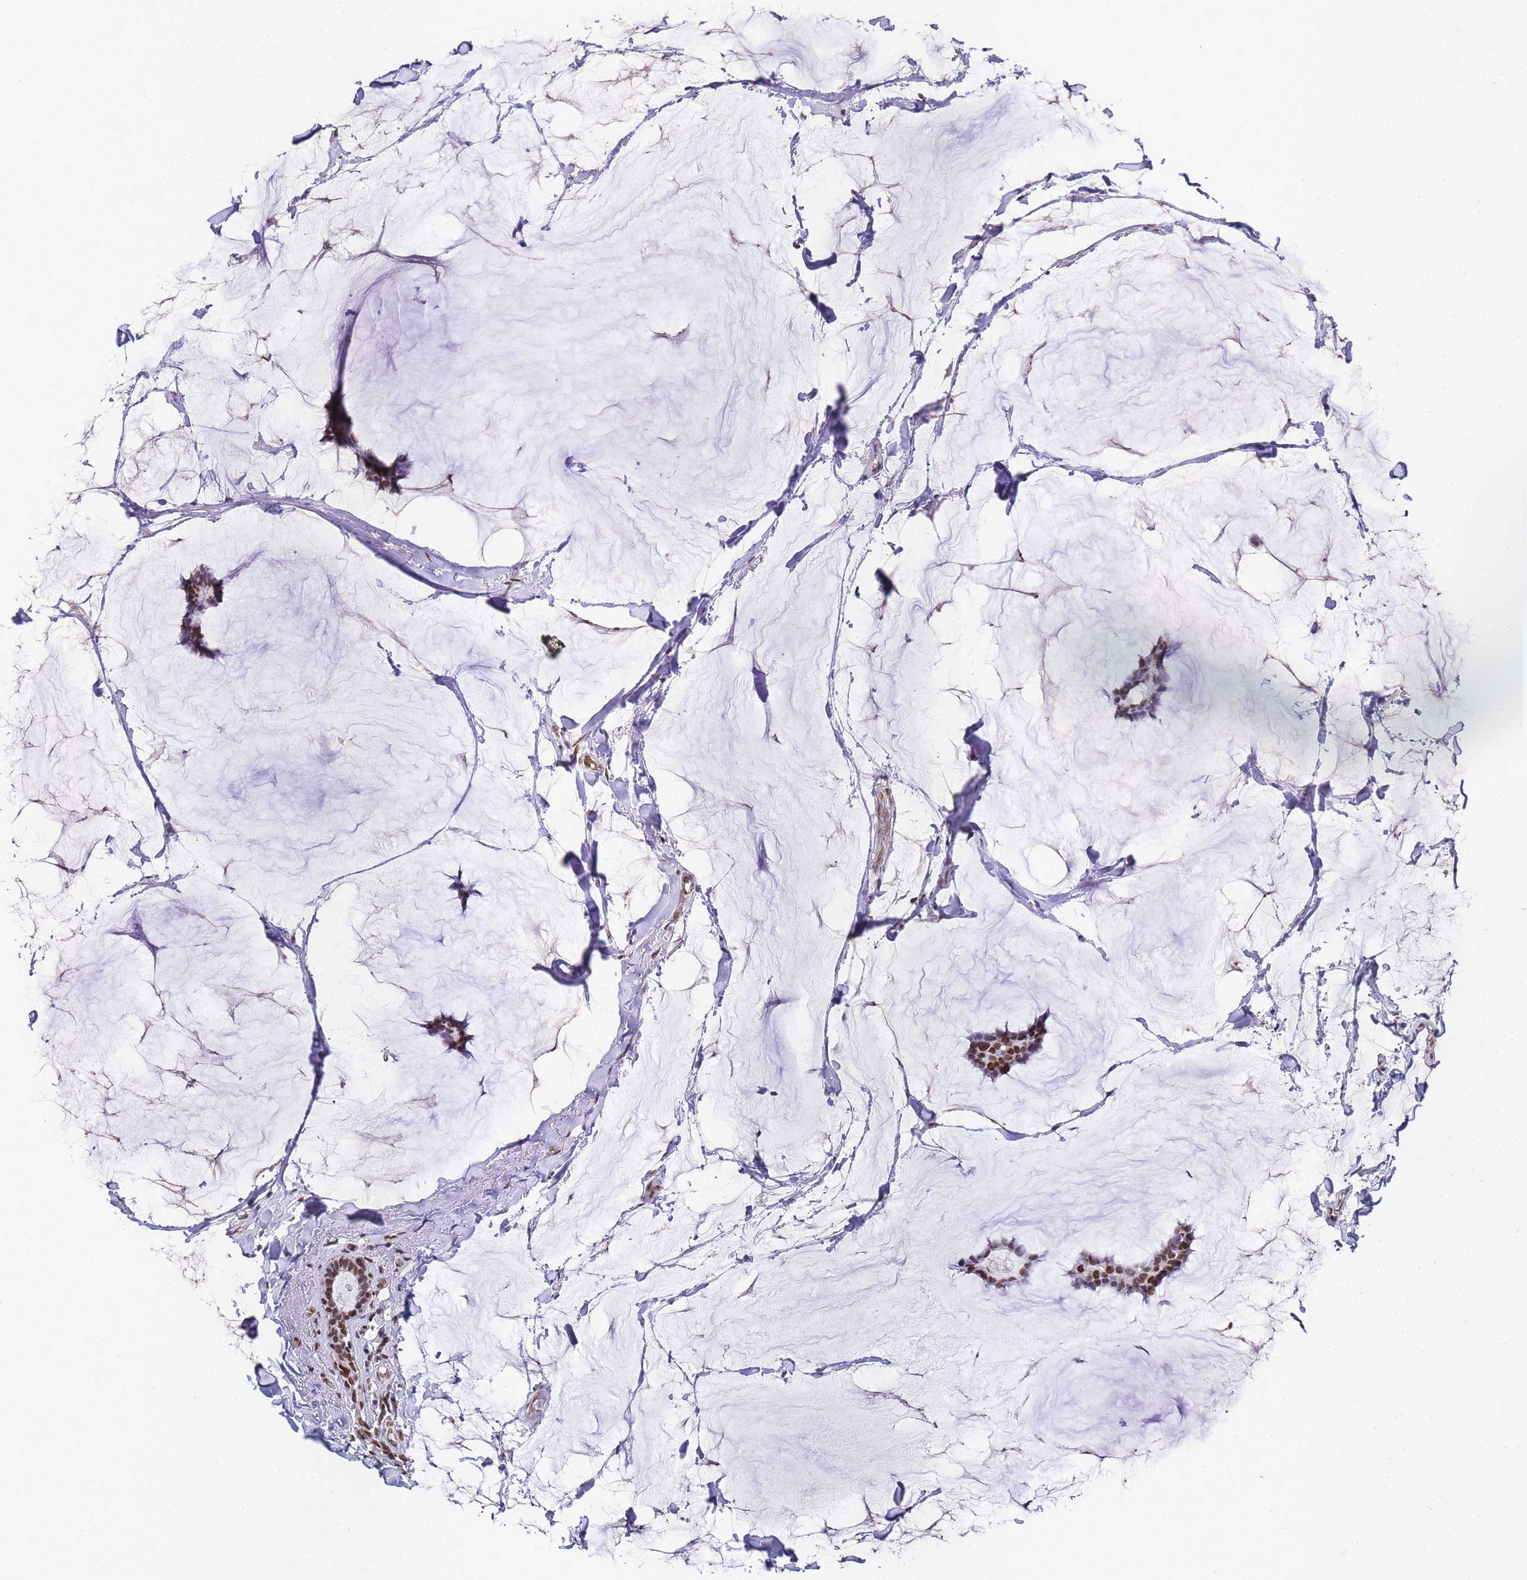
{"staining": {"intensity": "strong", "quantity": ">75%", "location": "nuclear"}, "tissue": "breast cancer", "cell_type": "Tumor cells", "image_type": "cancer", "snomed": [{"axis": "morphology", "description": "Duct carcinoma"}, {"axis": "topography", "description": "Breast"}], "caption": "An image showing strong nuclear staining in about >75% of tumor cells in intraductal carcinoma (breast), as visualized by brown immunohistochemical staining.", "gene": "POLR1A", "patient": {"sex": "female", "age": 93}}